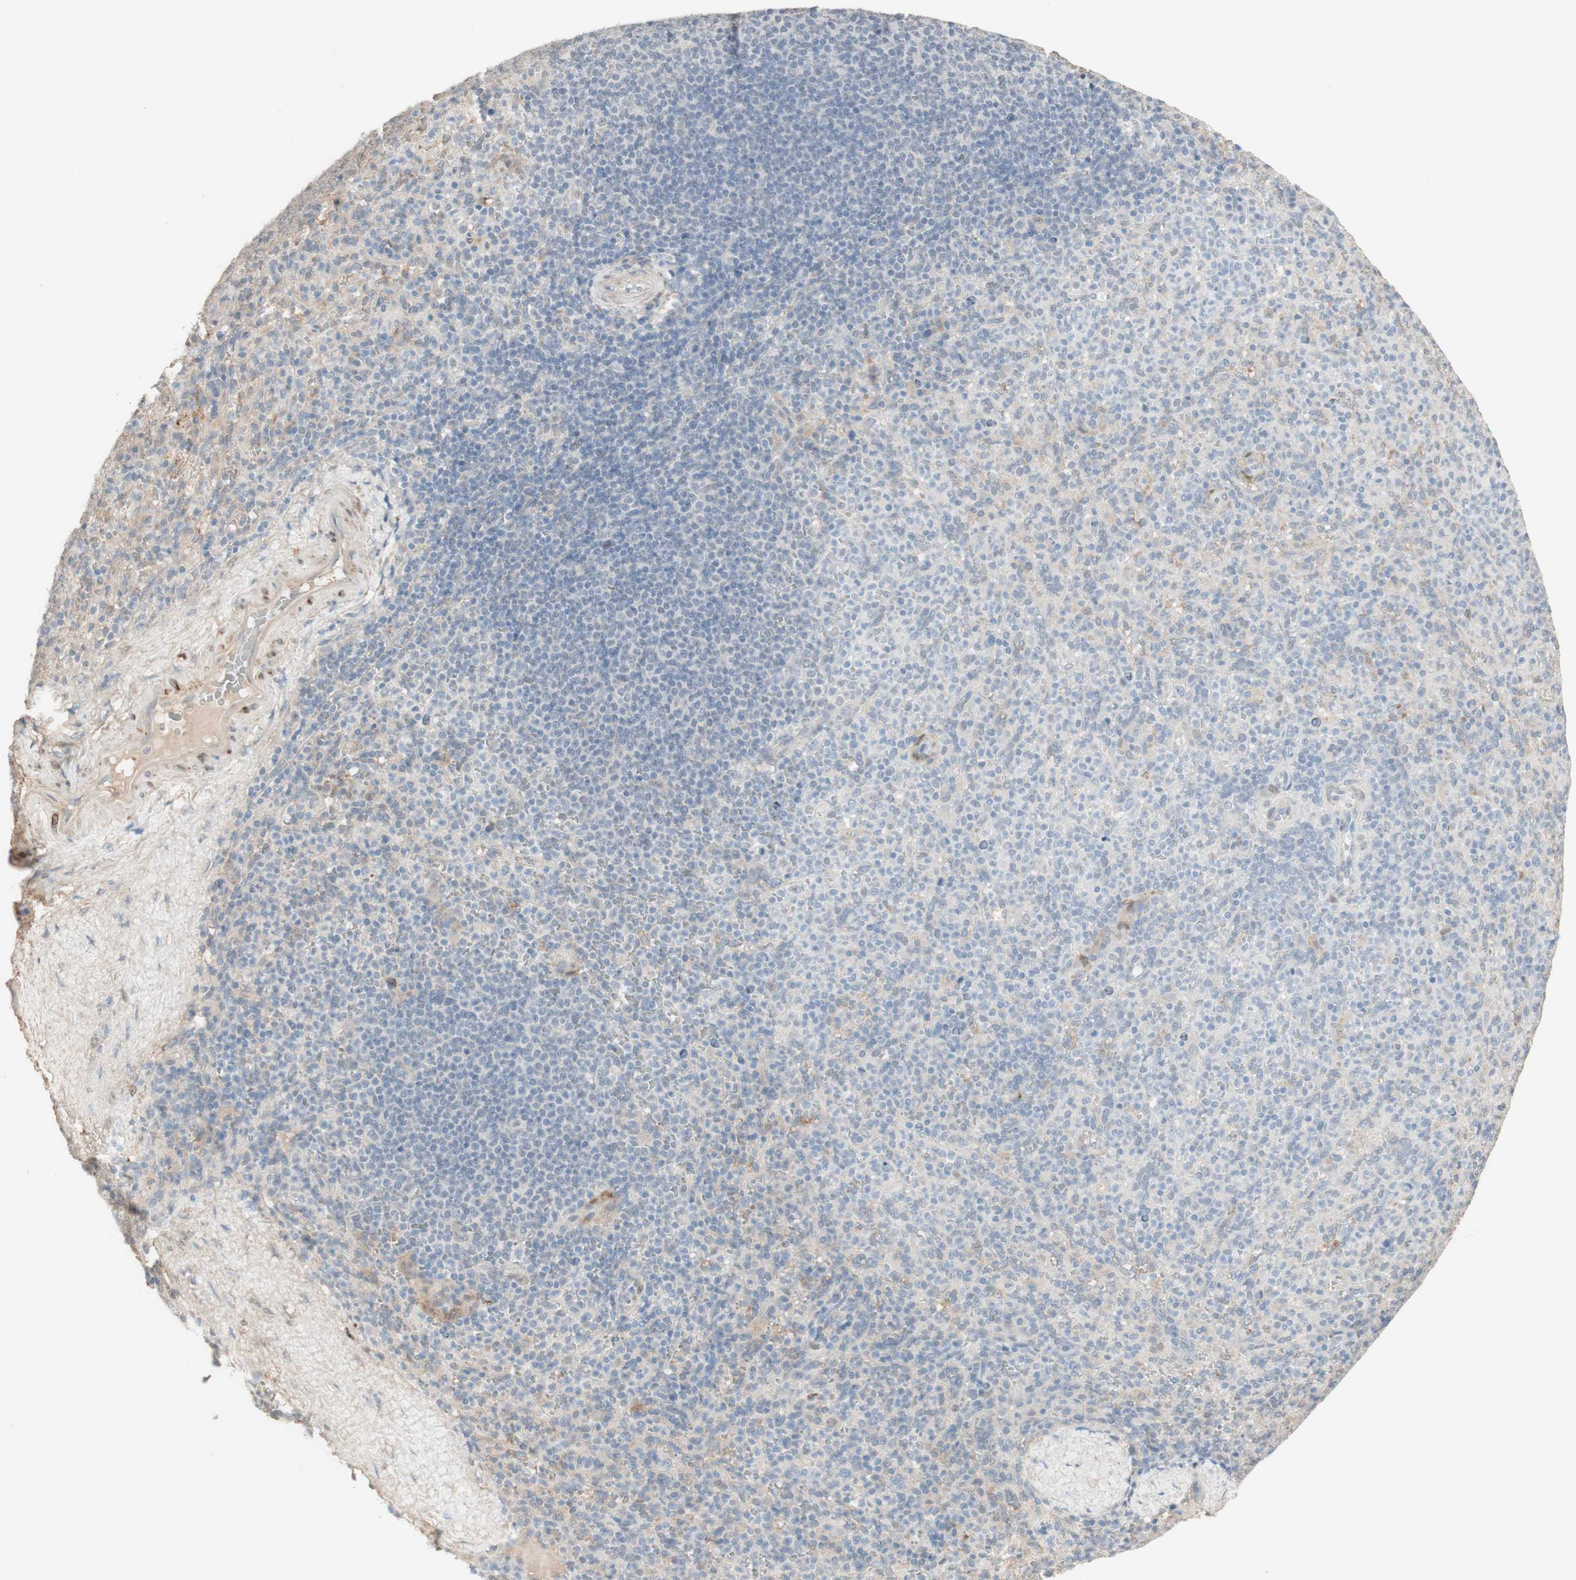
{"staining": {"intensity": "negative", "quantity": "none", "location": "none"}, "tissue": "spleen", "cell_type": "Cells in red pulp", "image_type": "normal", "snomed": [{"axis": "morphology", "description": "Normal tissue, NOS"}, {"axis": "topography", "description": "Spleen"}], "caption": "Cells in red pulp show no significant positivity in benign spleen. (DAB (3,3'-diaminobenzidine) IHC with hematoxylin counter stain).", "gene": "MUC3A", "patient": {"sex": "male", "age": 36}}